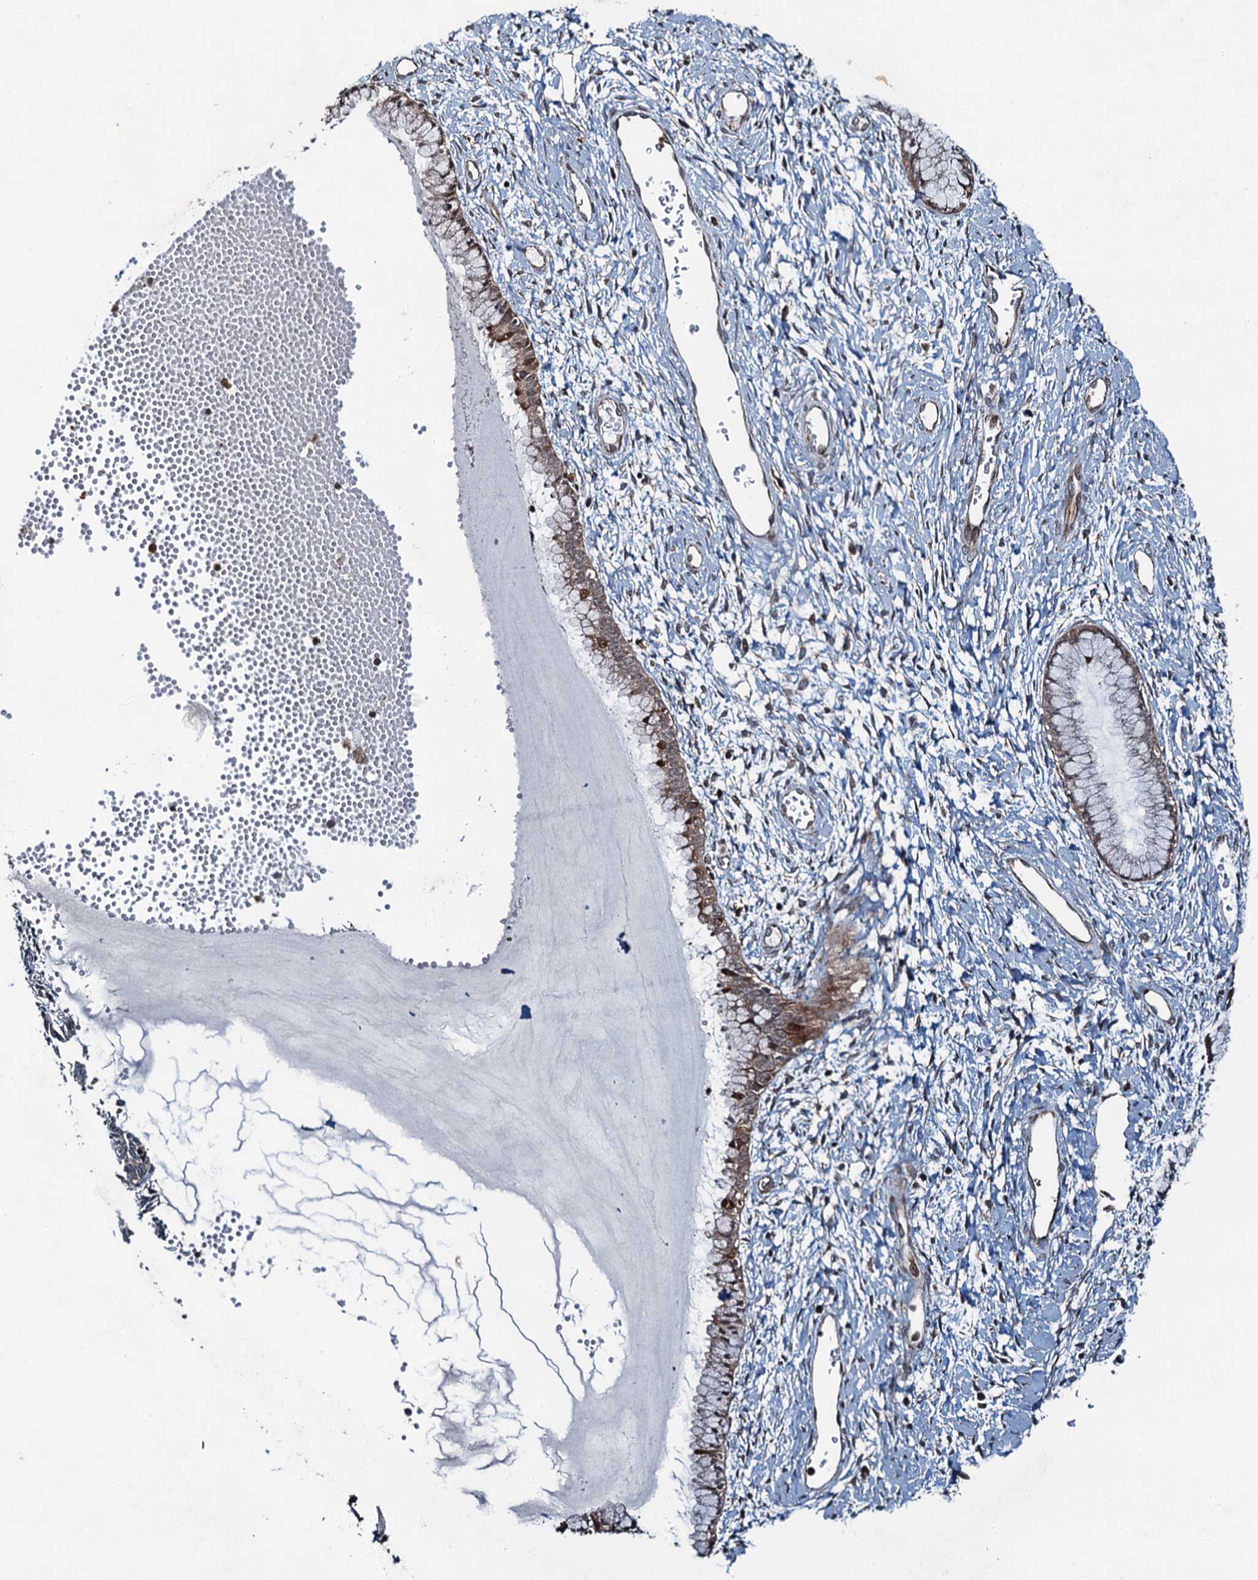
{"staining": {"intensity": "weak", "quantity": "<25%", "location": "cytoplasmic/membranous"}, "tissue": "cervix", "cell_type": "Glandular cells", "image_type": "normal", "snomed": [{"axis": "morphology", "description": "Normal tissue, NOS"}, {"axis": "topography", "description": "Cervix"}], "caption": "This is an IHC micrograph of unremarkable cervix. There is no staining in glandular cells.", "gene": "WHAMM", "patient": {"sex": "female", "age": 42}}